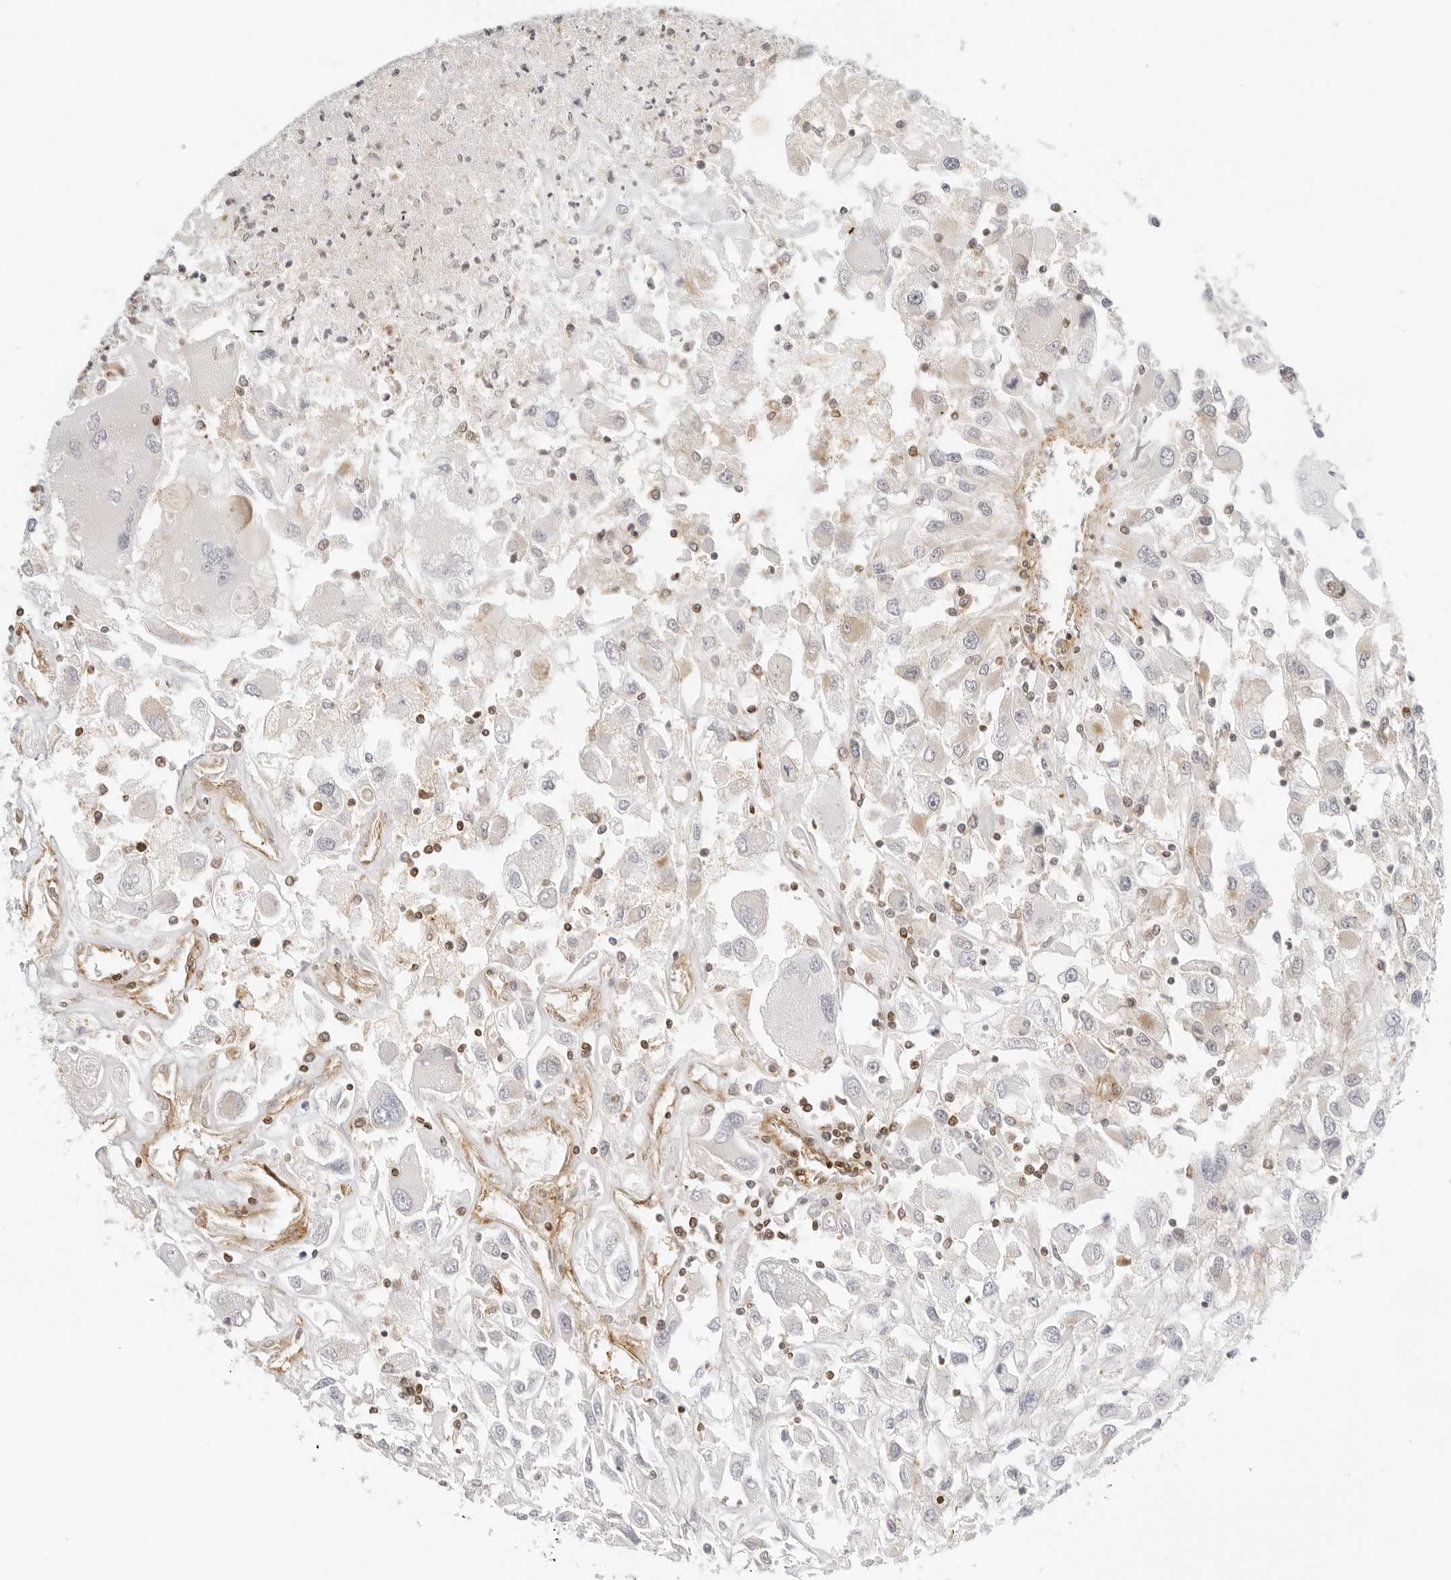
{"staining": {"intensity": "negative", "quantity": "none", "location": "none"}, "tissue": "renal cancer", "cell_type": "Tumor cells", "image_type": "cancer", "snomed": [{"axis": "morphology", "description": "Adenocarcinoma, NOS"}, {"axis": "topography", "description": "Kidney"}], "caption": "High power microscopy micrograph of an immunohistochemistry (IHC) photomicrograph of renal cancer, revealing no significant positivity in tumor cells. (Stains: DAB (3,3'-diaminobenzidine) immunohistochemistry (IHC) with hematoxylin counter stain, Microscopy: brightfield microscopy at high magnification).", "gene": "OSCP1", "patient": {"sex": "female", "age": 52}}